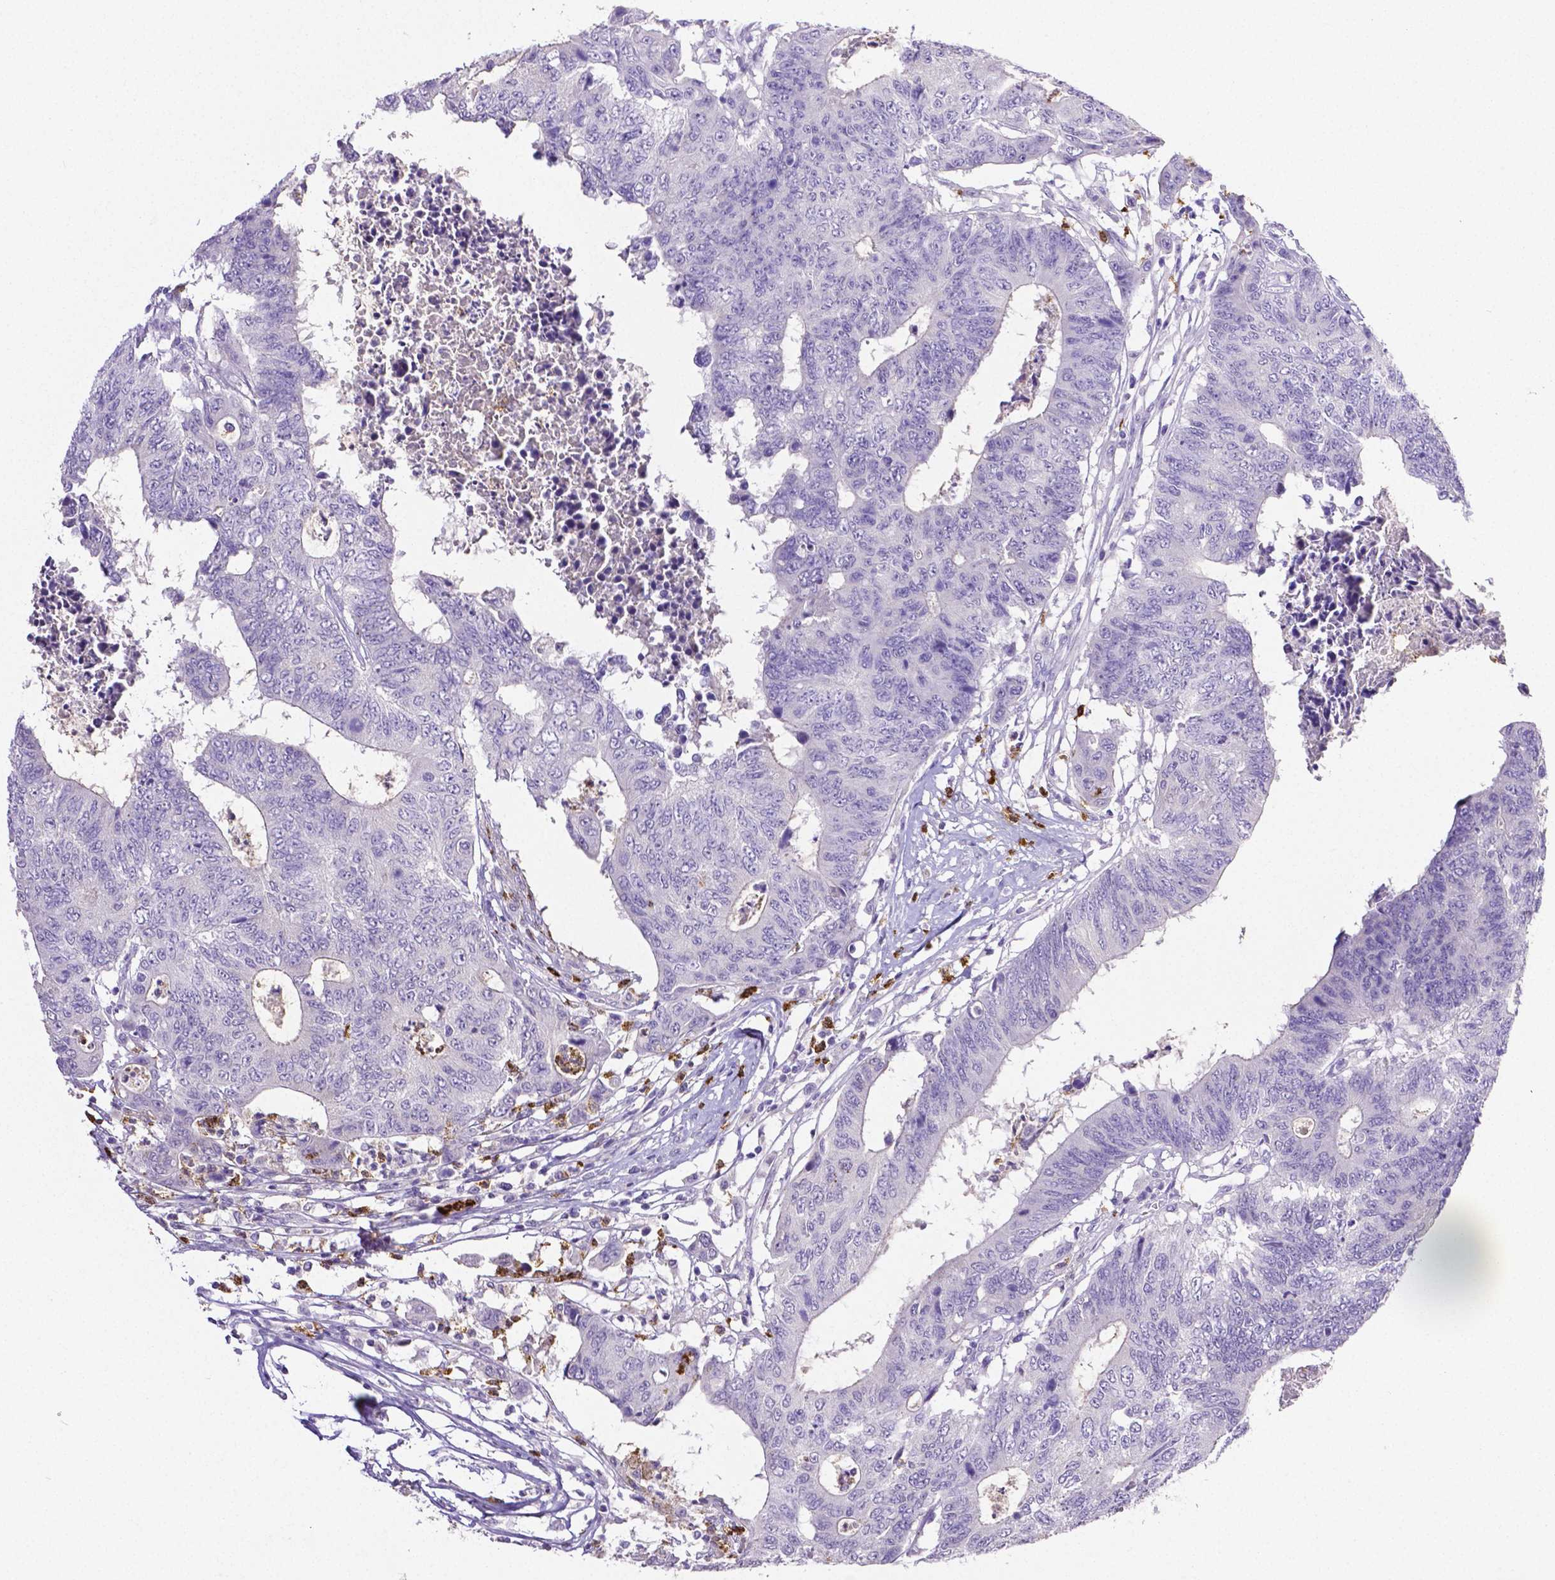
{"staining": {"intensity": "negative", "quantity": "none", "location": "none"}, "tissue": "colorectal cancer", "cell_type": "Tumor cells", "image_type": "cancer", "snomed": [{"axis": "morphology", "description": "Adenocarcinoma, NOS"}, {"axis": "topography", "description": "Colon"}], "caption": "There is no significant staining in tumor cells of adenocarcinoma (colorectal).", "gene": "MMP9", "patient": {"sex": "female", "age": 48}}